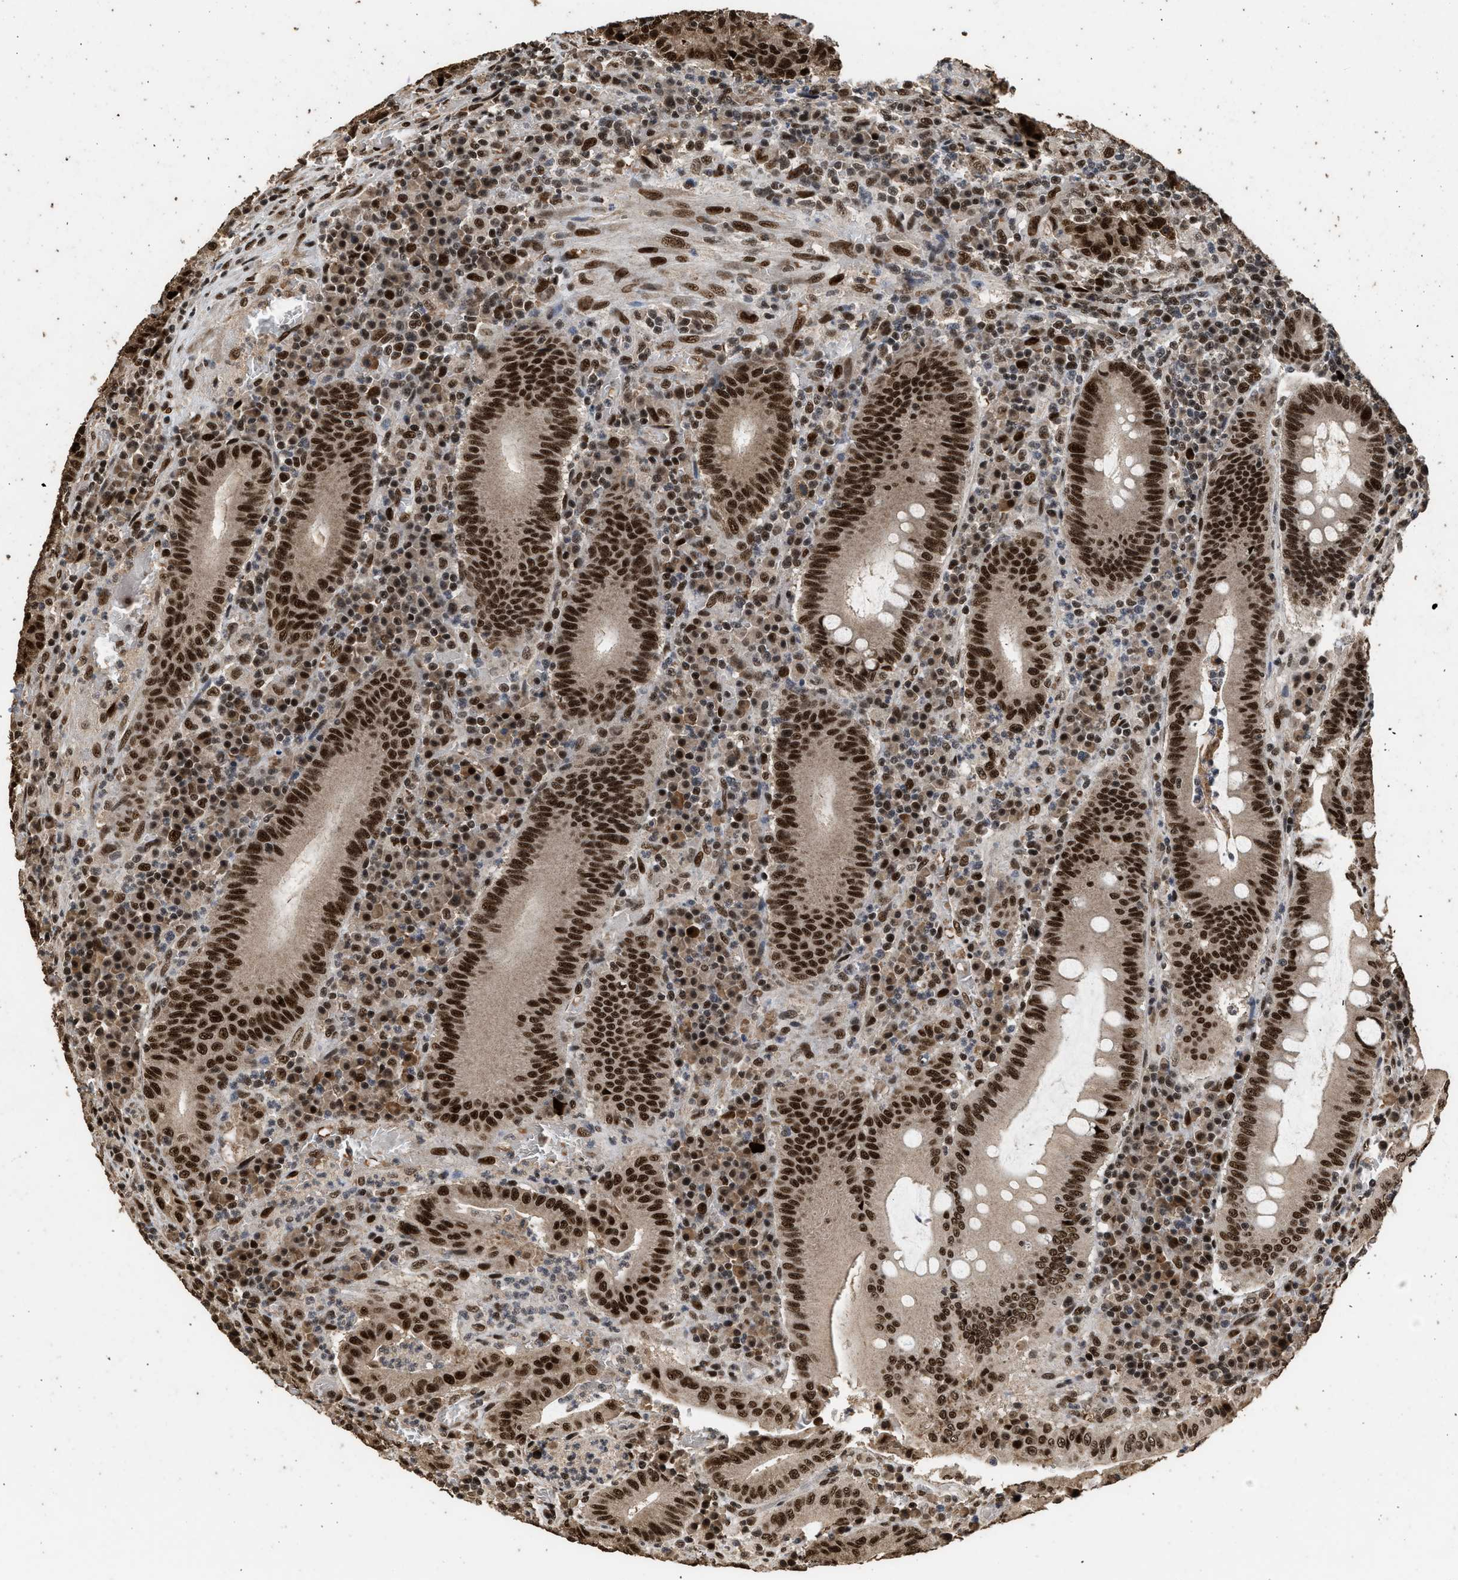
{"staining": {"intensity": "strong", "quantity": ">75%", "location": "nuclear"}, "tissue": "colorectal cancer", "cell_type": "Tumor cells", "image_type": "cancer", "snomed": [{"axis": "morphology", "description": "Normal tissue, NOS"}, {"axis": "morphology", "description": "Adenocarcinoma, NOS"}, {"axis": "topography", "description": "Colon"}], "caption": "Immunohistochemical staining of colorectal cancer (adenocarcinoma) demonstrates strong nuclear protein staining in approximately >75% of tumor cells.", "gene": "PPP4R3B", "patient": {"sex": "female", "age": 75}}